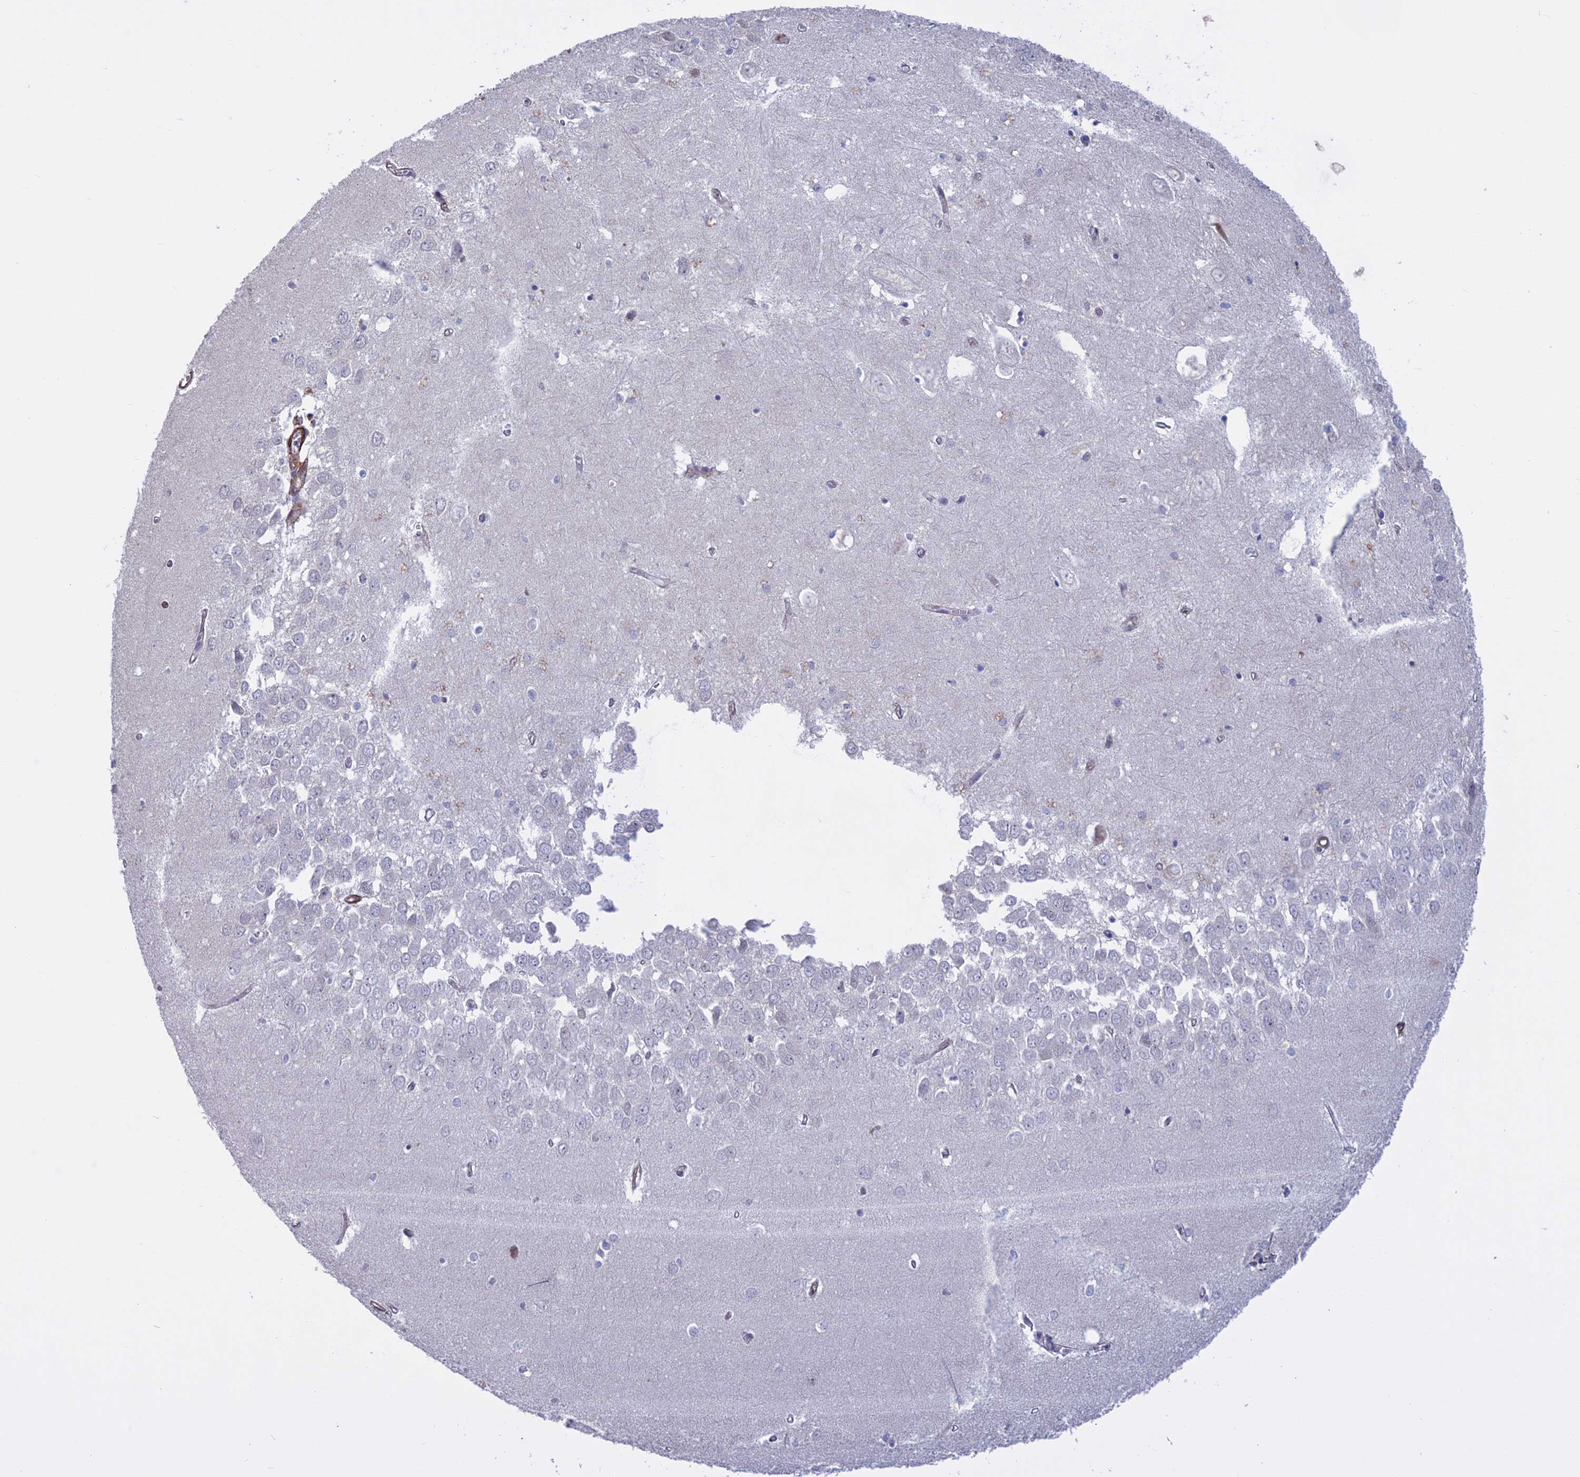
{"staining": {"intensity": "negative", "quantity": "none", "location": "none"}, "tissue": "hippocampus", "cell_type": "Glial cells", "image_type": "normal", "snomed": [{"axis": "morphology", "description": "Normal tissue, NOS"}, {"axis": "topography", "description": "Hippocampus"}], "caption": "The immunohistochemistry photomicrograph has no significant positivity in glial cells of hippocampus. (Brightfield microscopy of DAB (3,3'-diaminobenzidine) IHC at high magnification).", "gene": "LYPD5", "patient": {"sex": "female", "age": 64}}